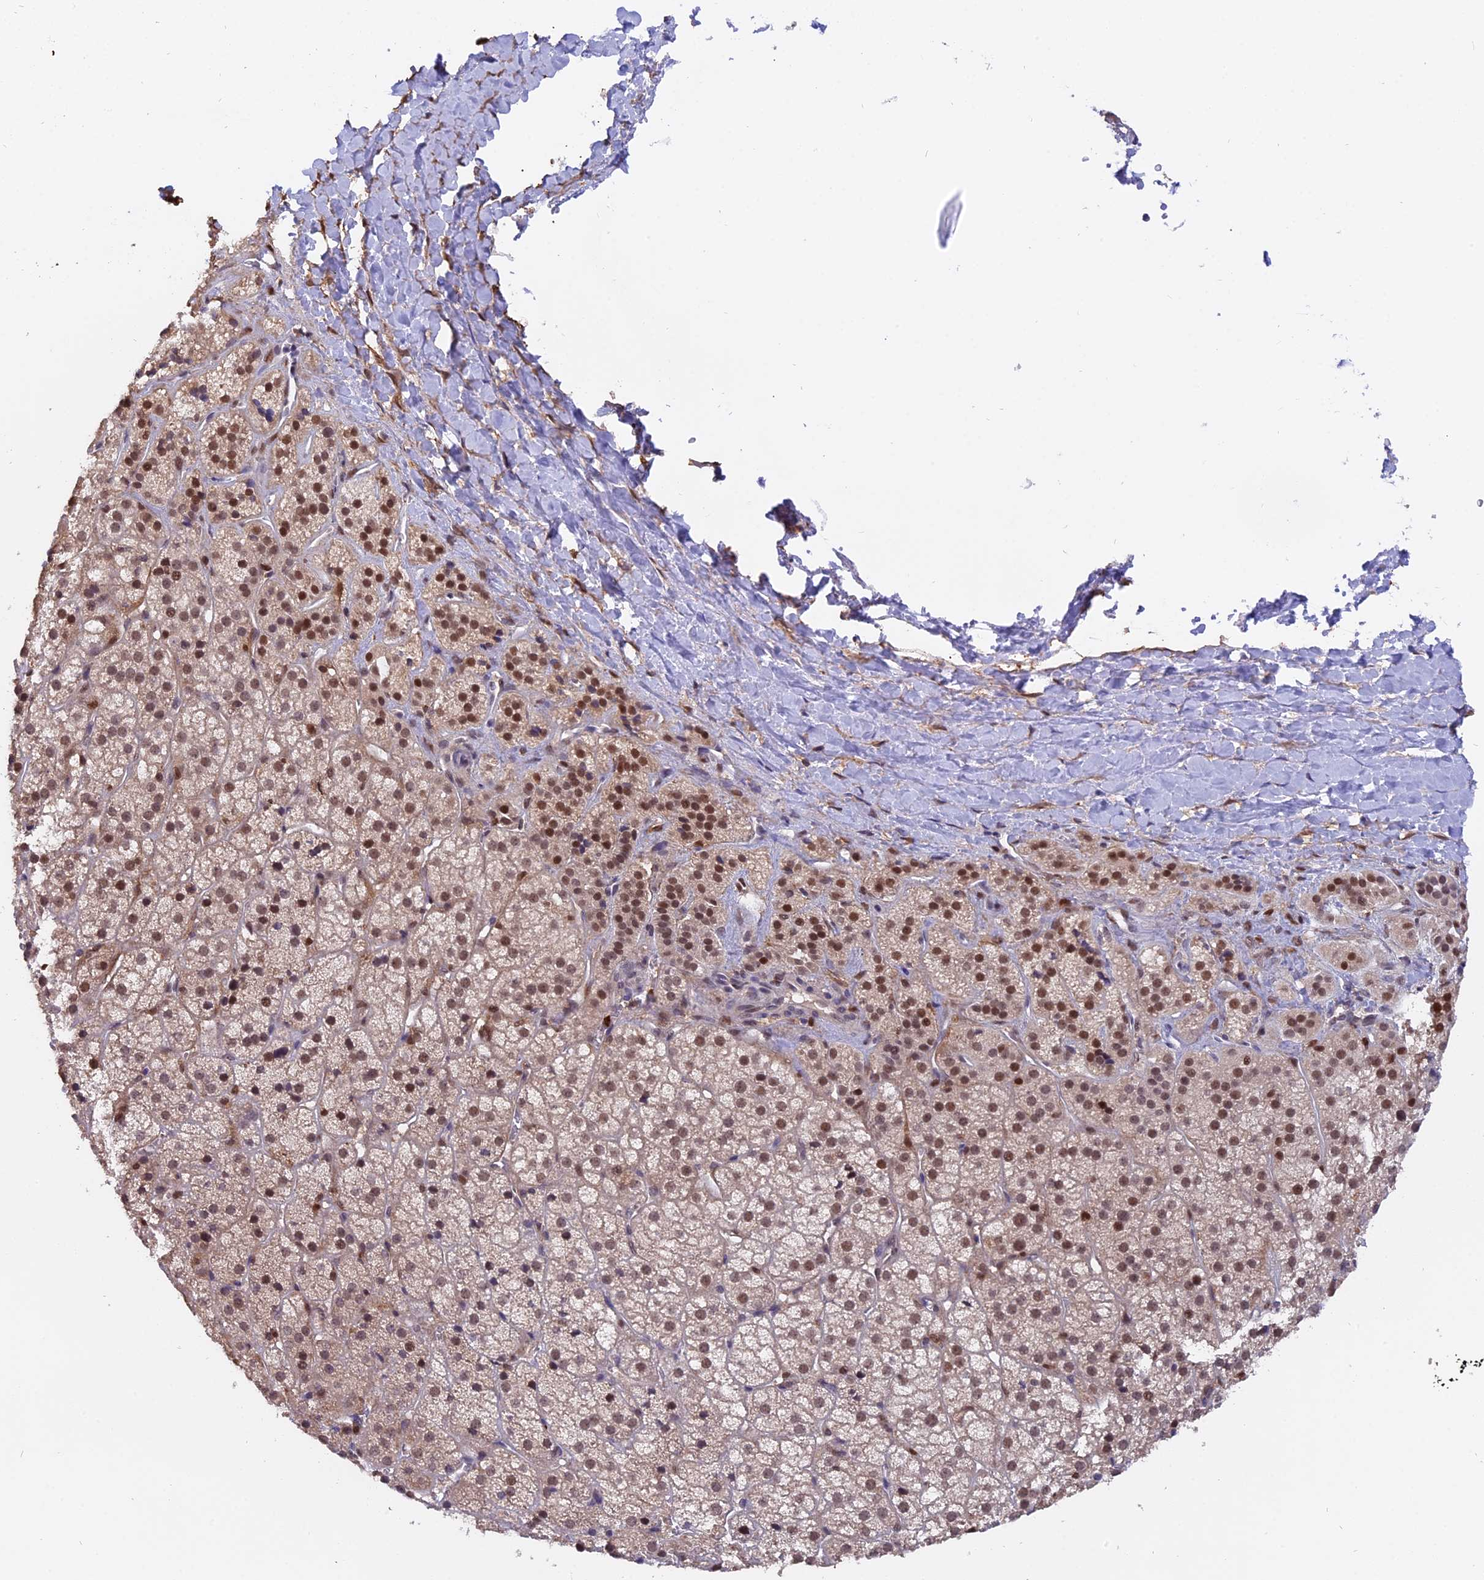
{"staining": {"intensity": "moderate", "quantity": "25%-75%", "location": "nuclear"}, "tissue": "adrenal gland", "cell_type": "Glandular cells", "image_type": "normal", "snomed": [{"axis": "morphology", "description": "Normal tissue, NOS"}, {"axis": "topography", "description": "Adrenal gland"}], "caption": "Benign adrenal gland shows moderate nuclear staining in about 25%-75% of glandular cells, visualized by immunohistochemistry.", "gene": "FAM118B", "patient": {"sex": "female", "age": 57}}